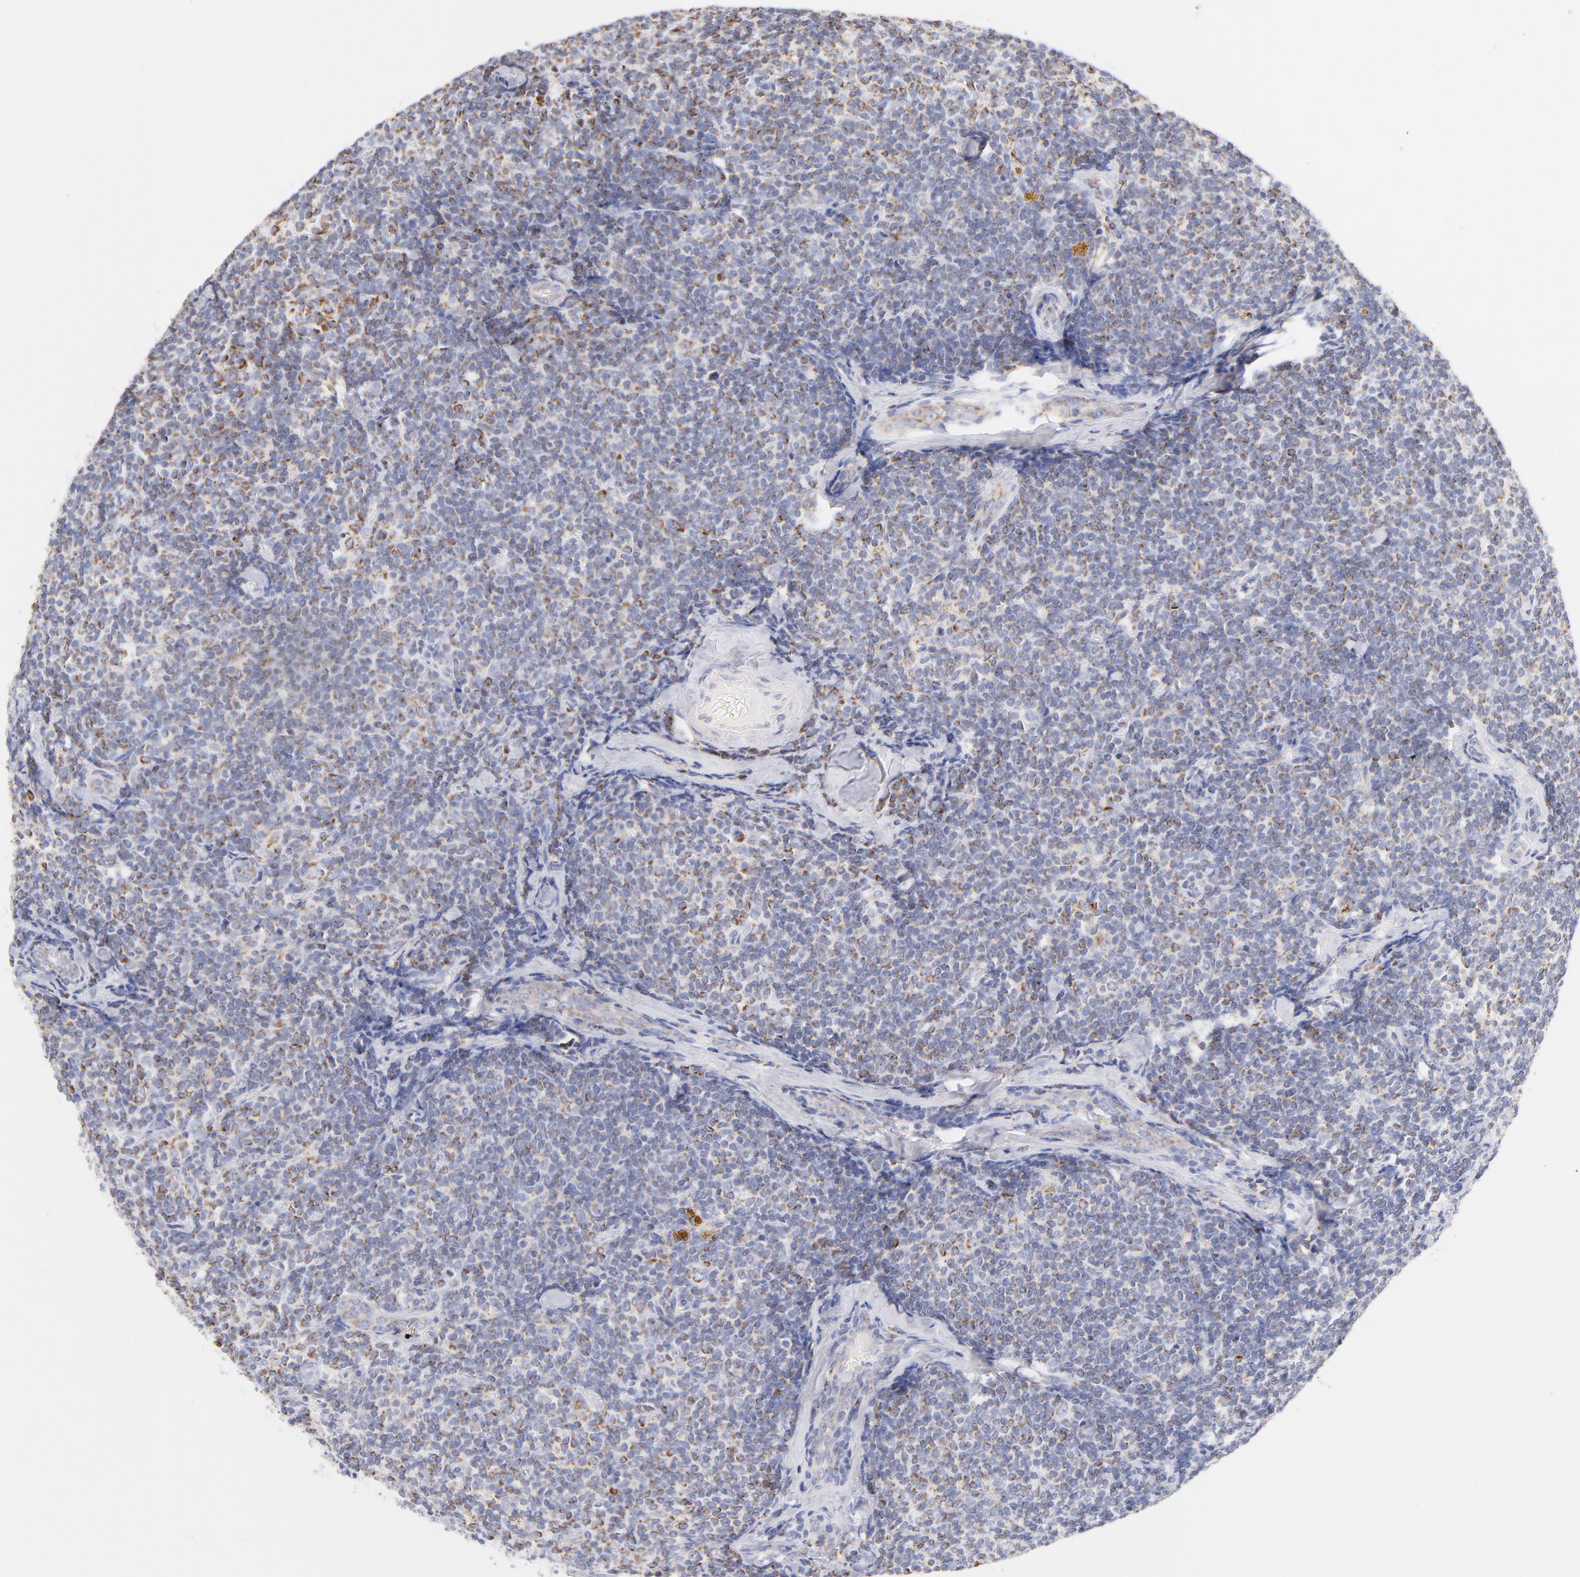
{"staining": {"intensity": "moderate", "quantity": ">75%", "location": "cytoplasmic/membranous"}, "tissue": "lymphoma", "cell_type": "Tumor cells", "image_type": "cancer", "snomed": [{"axis": "morphology", "description": "Malignant lymphoma, non-Hodgkin's type, Low grade"}, {"axis": "topography", "description": "Lymph node"}], "caption": "Protein staining of low-grade malignant lymphoma, non-Hodgkin's type tissue exhibits moderate cytoplasmic/membranous staining in about >75% of tumor cells. Using DAB (brown) and hematoxylin (blue) stains, captured at high magnification using brightfield microscopy.", "gene": "AIFM1", "patient": {"sex": "female", "age": 56}}